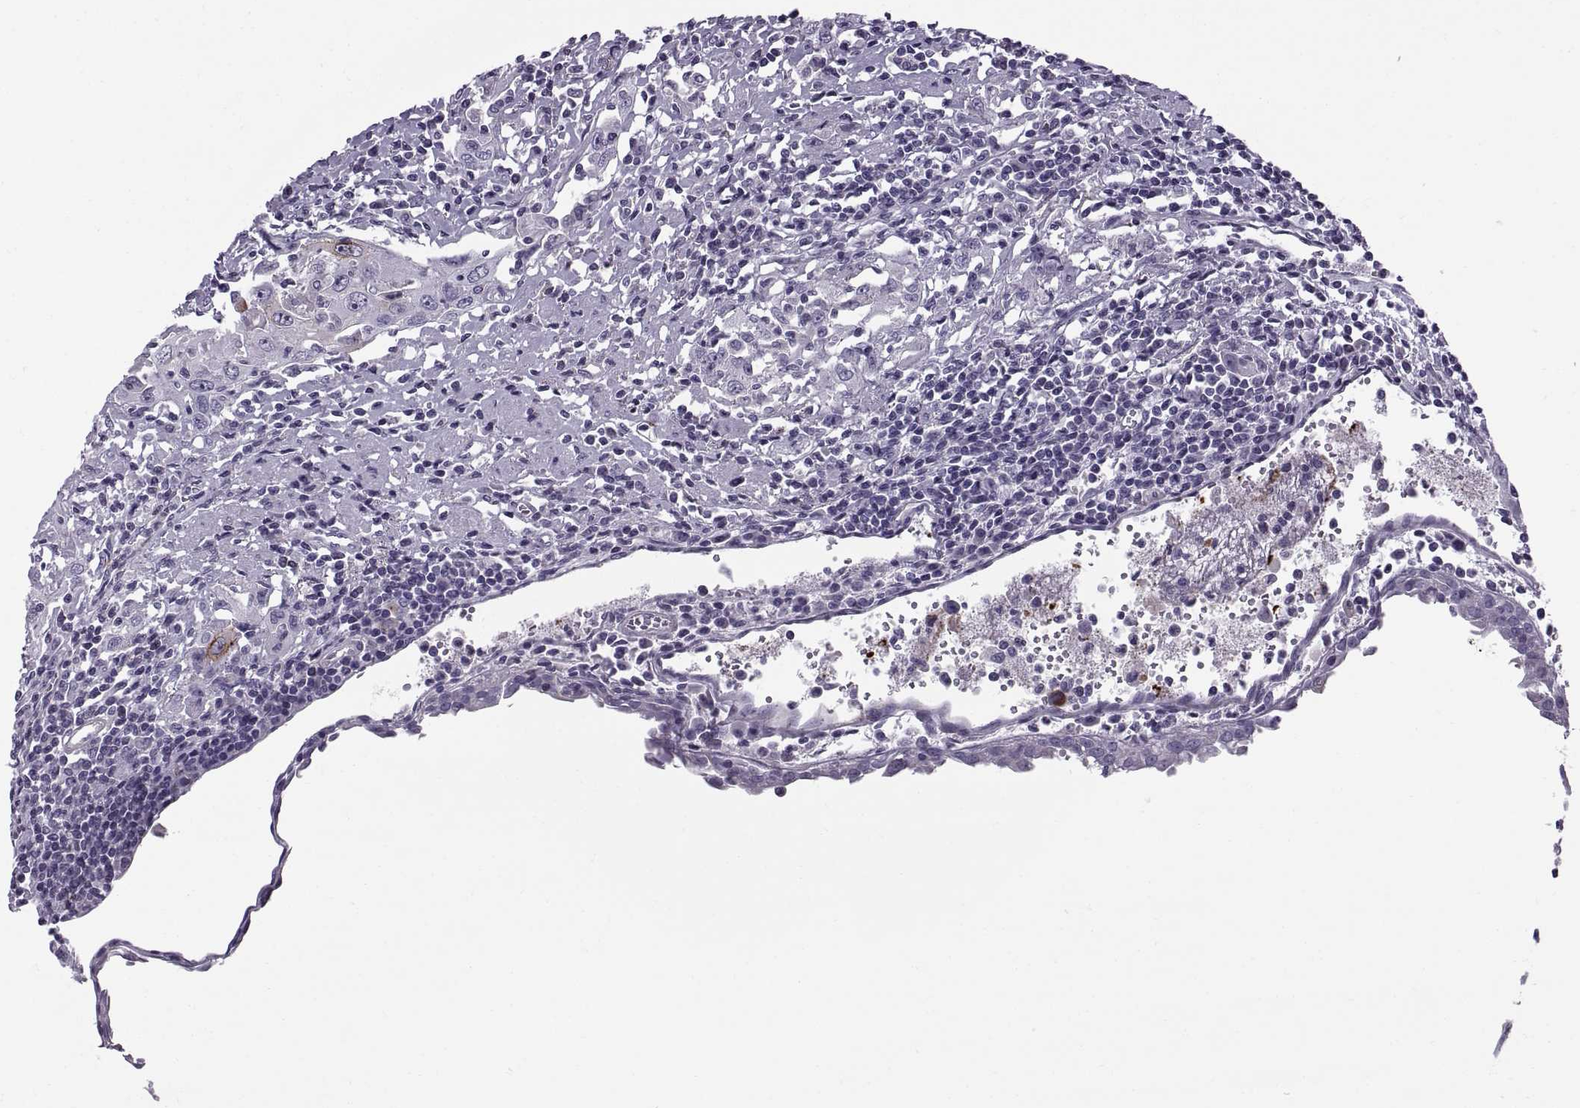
{"staining": {"intensity": "negative", "quantity": "none", "location": "none"}, "tissue": "urothelial cancer", "cell_type": "Tumor cells", "image_type": "cancer", "snomed": [{"axis": "morphology", "description": "Urothelial carcinoma, High grade"}, {"axis": "topography", "description": "Urinary bladder"}], "caption": "IHC photomicrograph of neoplastic tissue: human urothelial cancer stained with DAB (3,3'-diaminobenzidine) exhibits no significant protein expression in tumor cells.", "gene": "CALCR", "patient": {"sex": "female", "age": 85}}